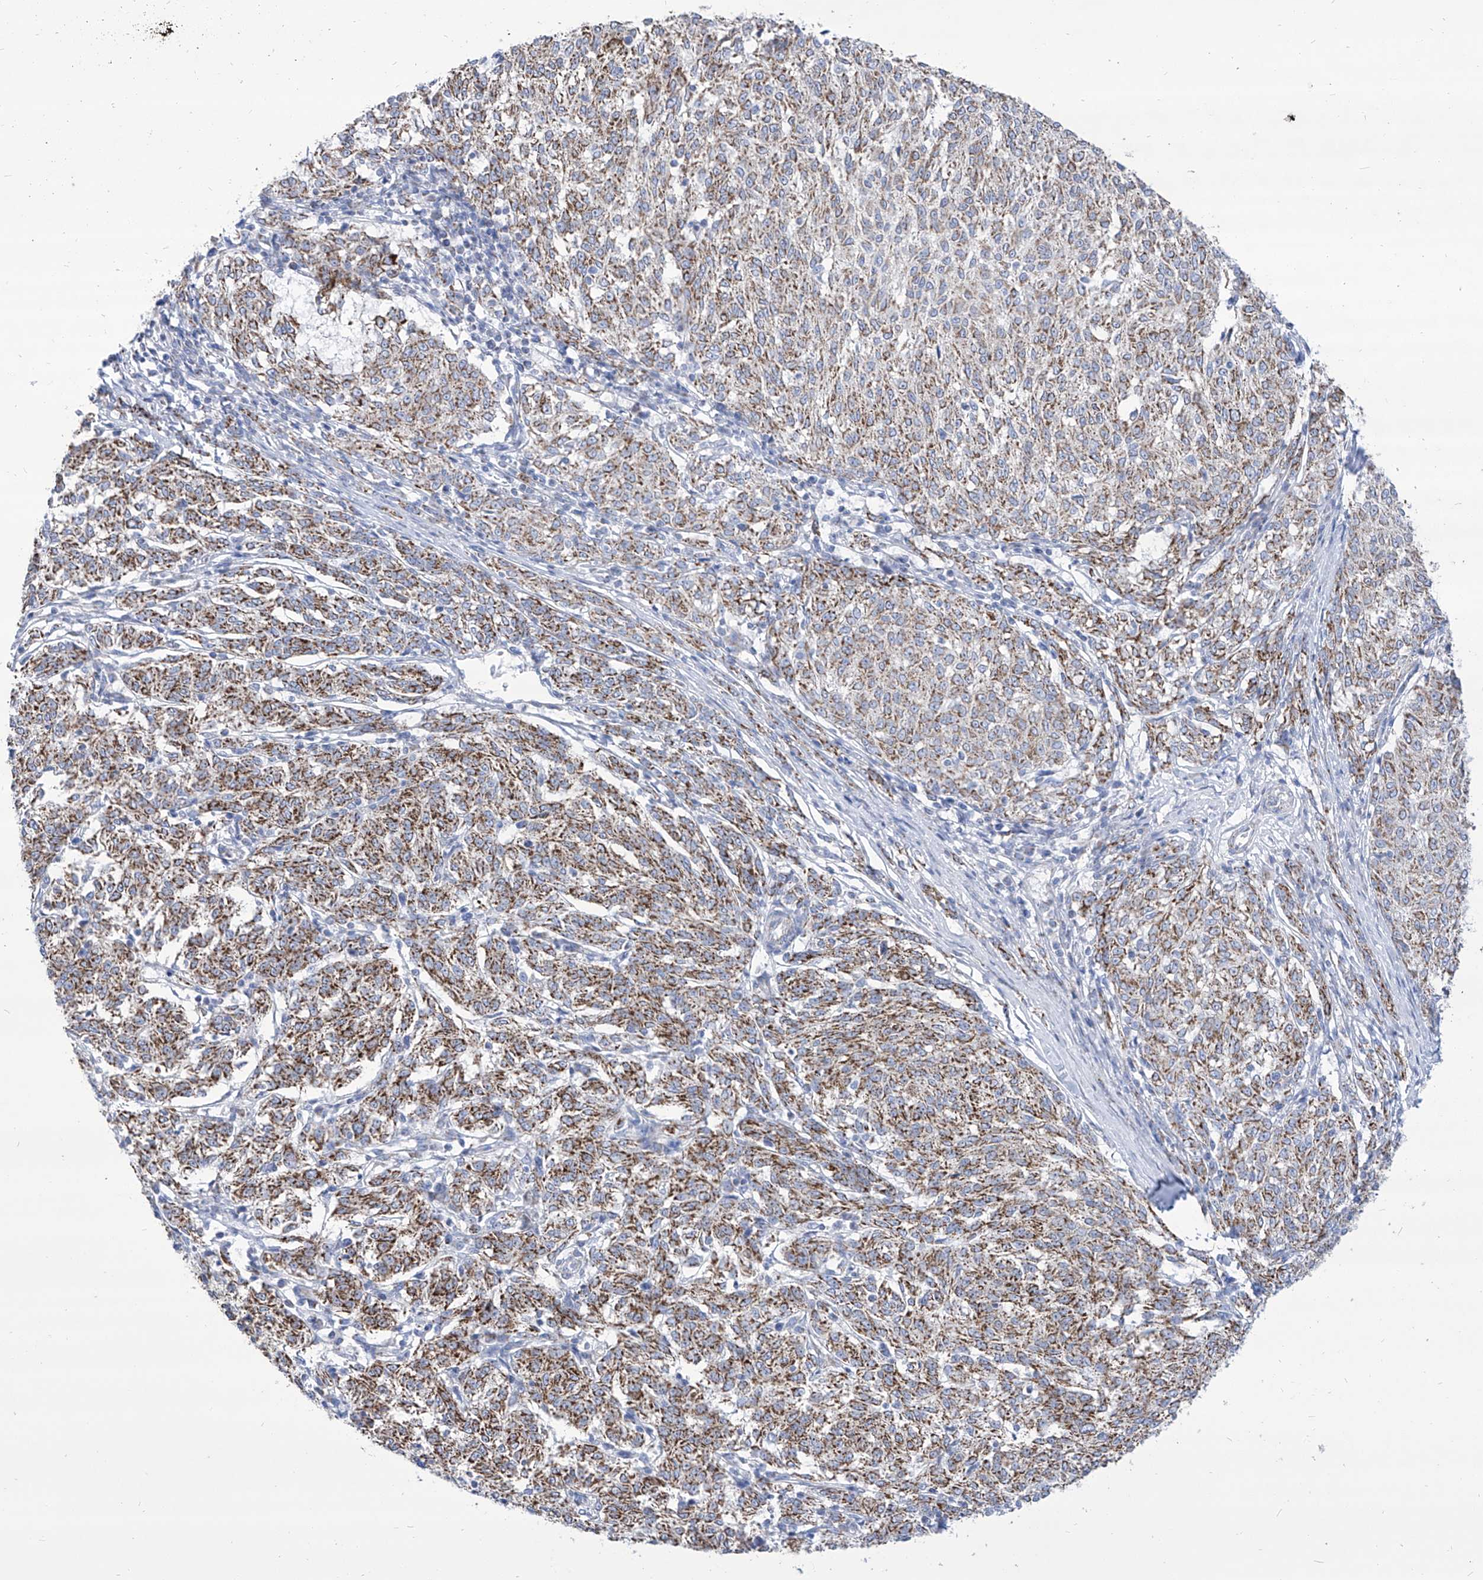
{"staining": {"intensity": "moderate", "quantity": ">75%", "location": "cytoplasmic/membranous"}, "tissue": "melanoma", "cell_type": "Tumor cells", "image_type": "cancer", "snomed": [{"axis": "morphology", "description": "Malignant melanoma, NOS"}, {"axis": "topography", "description": "Skin"}], "caption": "Malignant melanoma stained for a protein shows moderate cytoplasmic/membranous positivity in tumor cells.", "gene": "COQ3", "patient": {"sex": "female", "age": 72}}